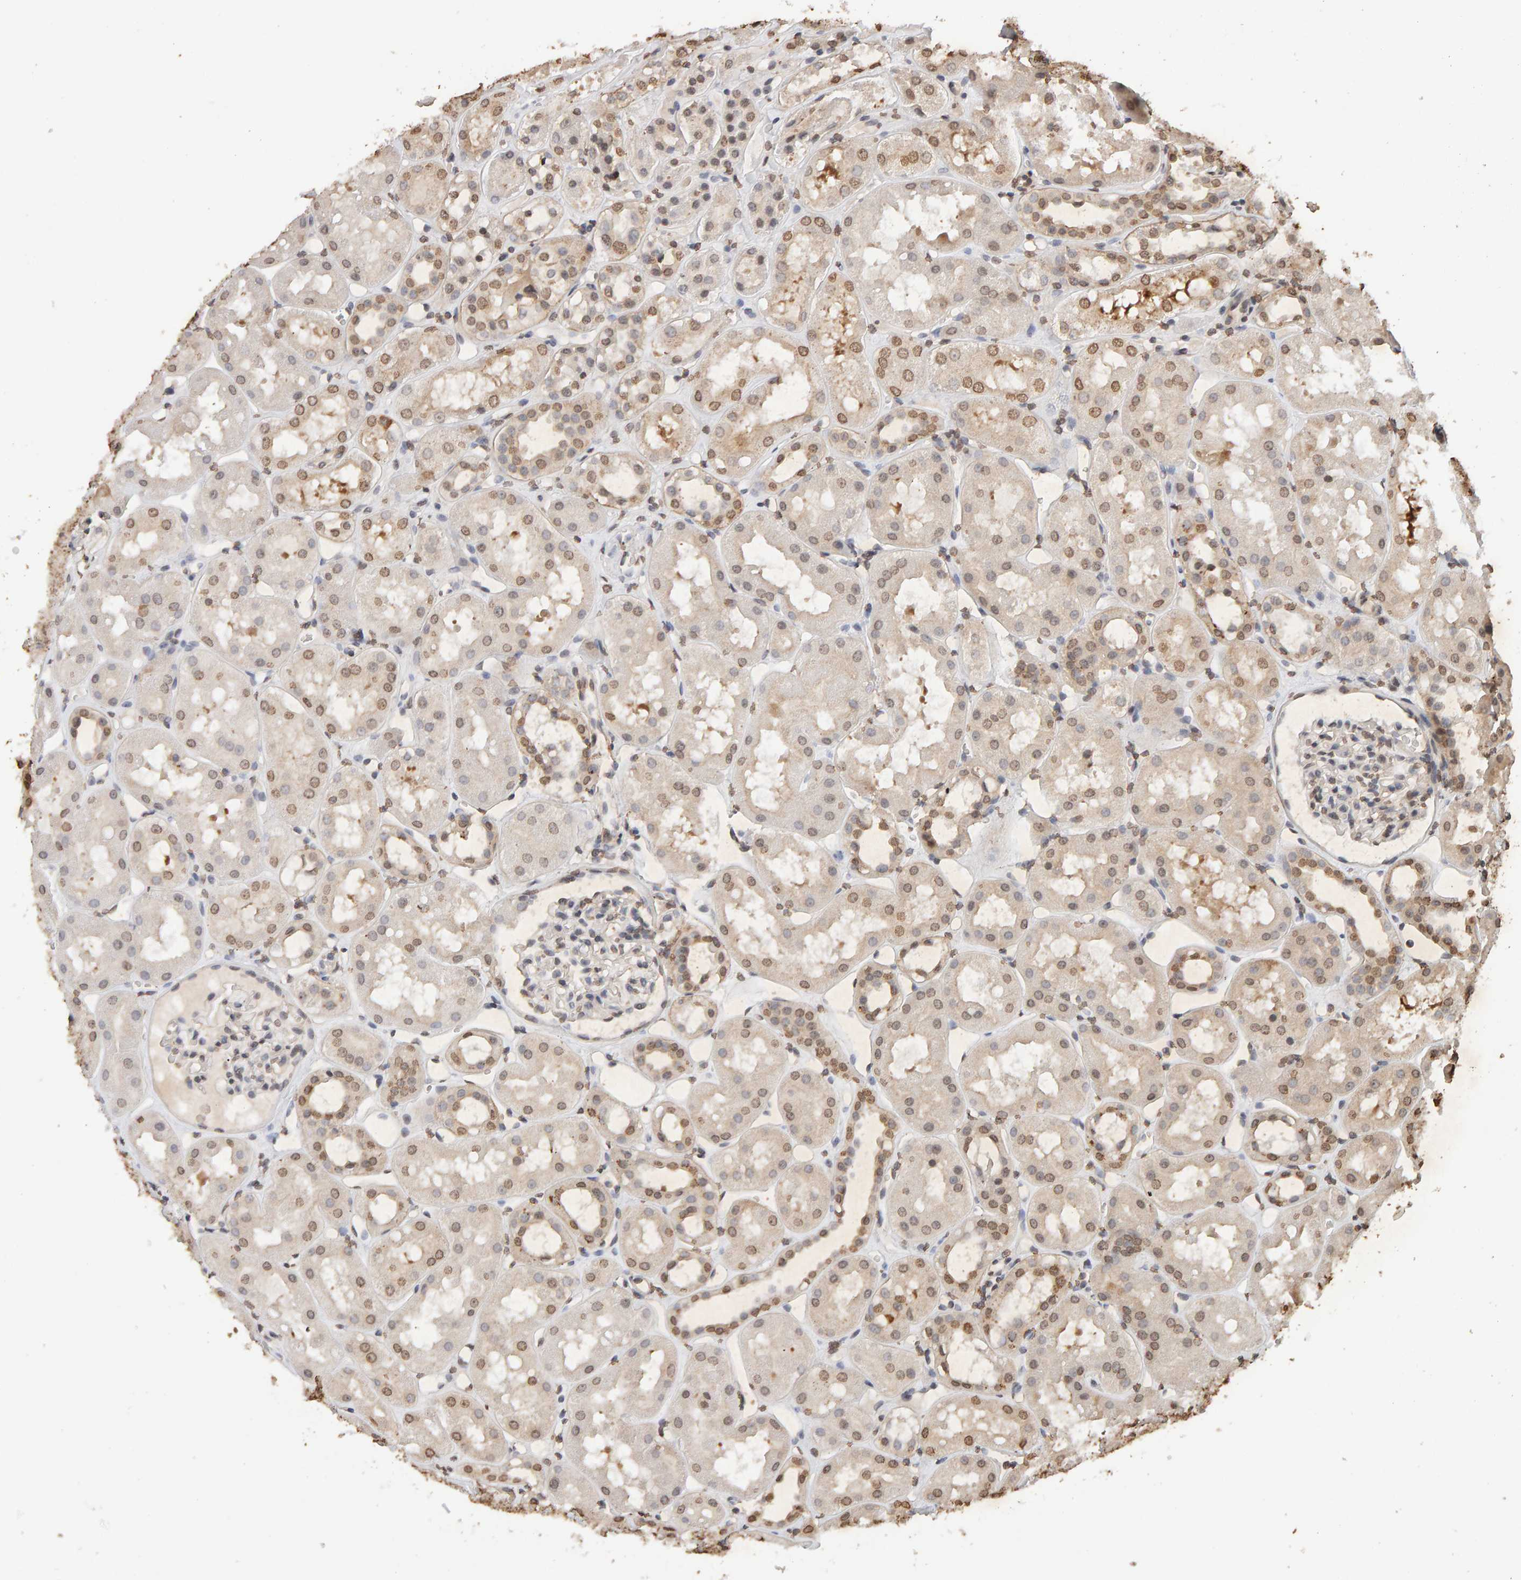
{"staining": {"intensity": "moderate", "quantity": "25%-75%", "location": "nuclear"}, "tissue": "kidney", "cell_type": "Cells in glomeruli", "image_type": "normal", "snomed": [{"axis": "morphology", "description": "Normal tissue, NOS"}, {"axis": "topography", "description": "Kidney"}], "caption": "Human kidney stained with a protein marker reveals moderate staining in cells in glomeruli.", "gene": "DNAJB5", "patient": {"sex": "male", "age": 16}}